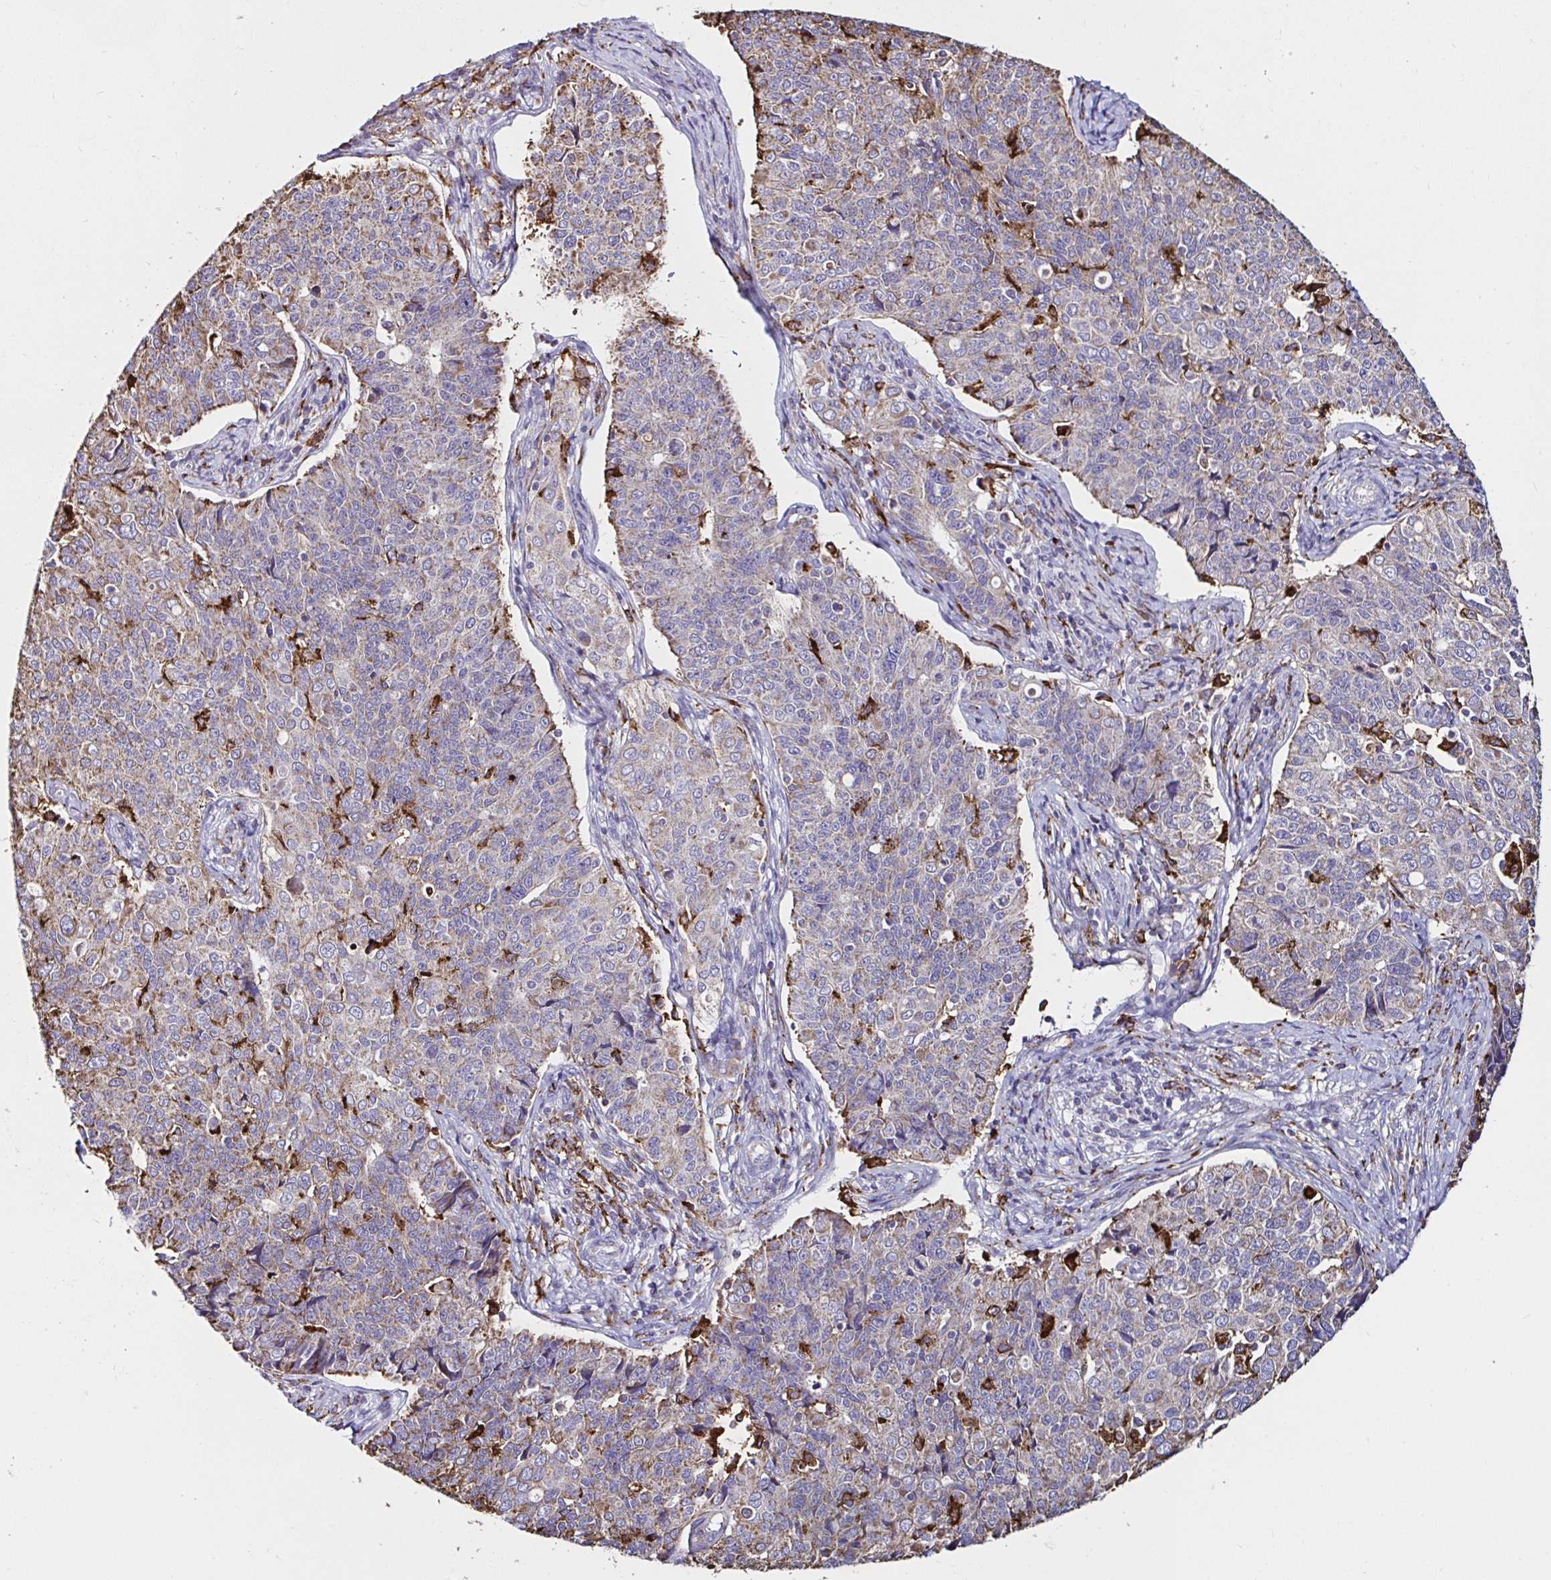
{"staining": {"intensity": "weak", "quantity": ">75%", "location": "cytoplasmic/membranous"}, "tissue": "endometrial cancer", "cell_type": "Tumor cells", "image_type": "cancer", "snomed": [{"axis": "morphology", "description": "Adenocarcinoma, NOS"}, {"axis": "topography", "description": "Endometrium"}], "caption": "Endometrial cancer stained for a protein exhibits weak cytoplasmic/membranous positivity in tumor cells.", "gene": "MSR1", "patient": {"sex": "female", "age": 43}}